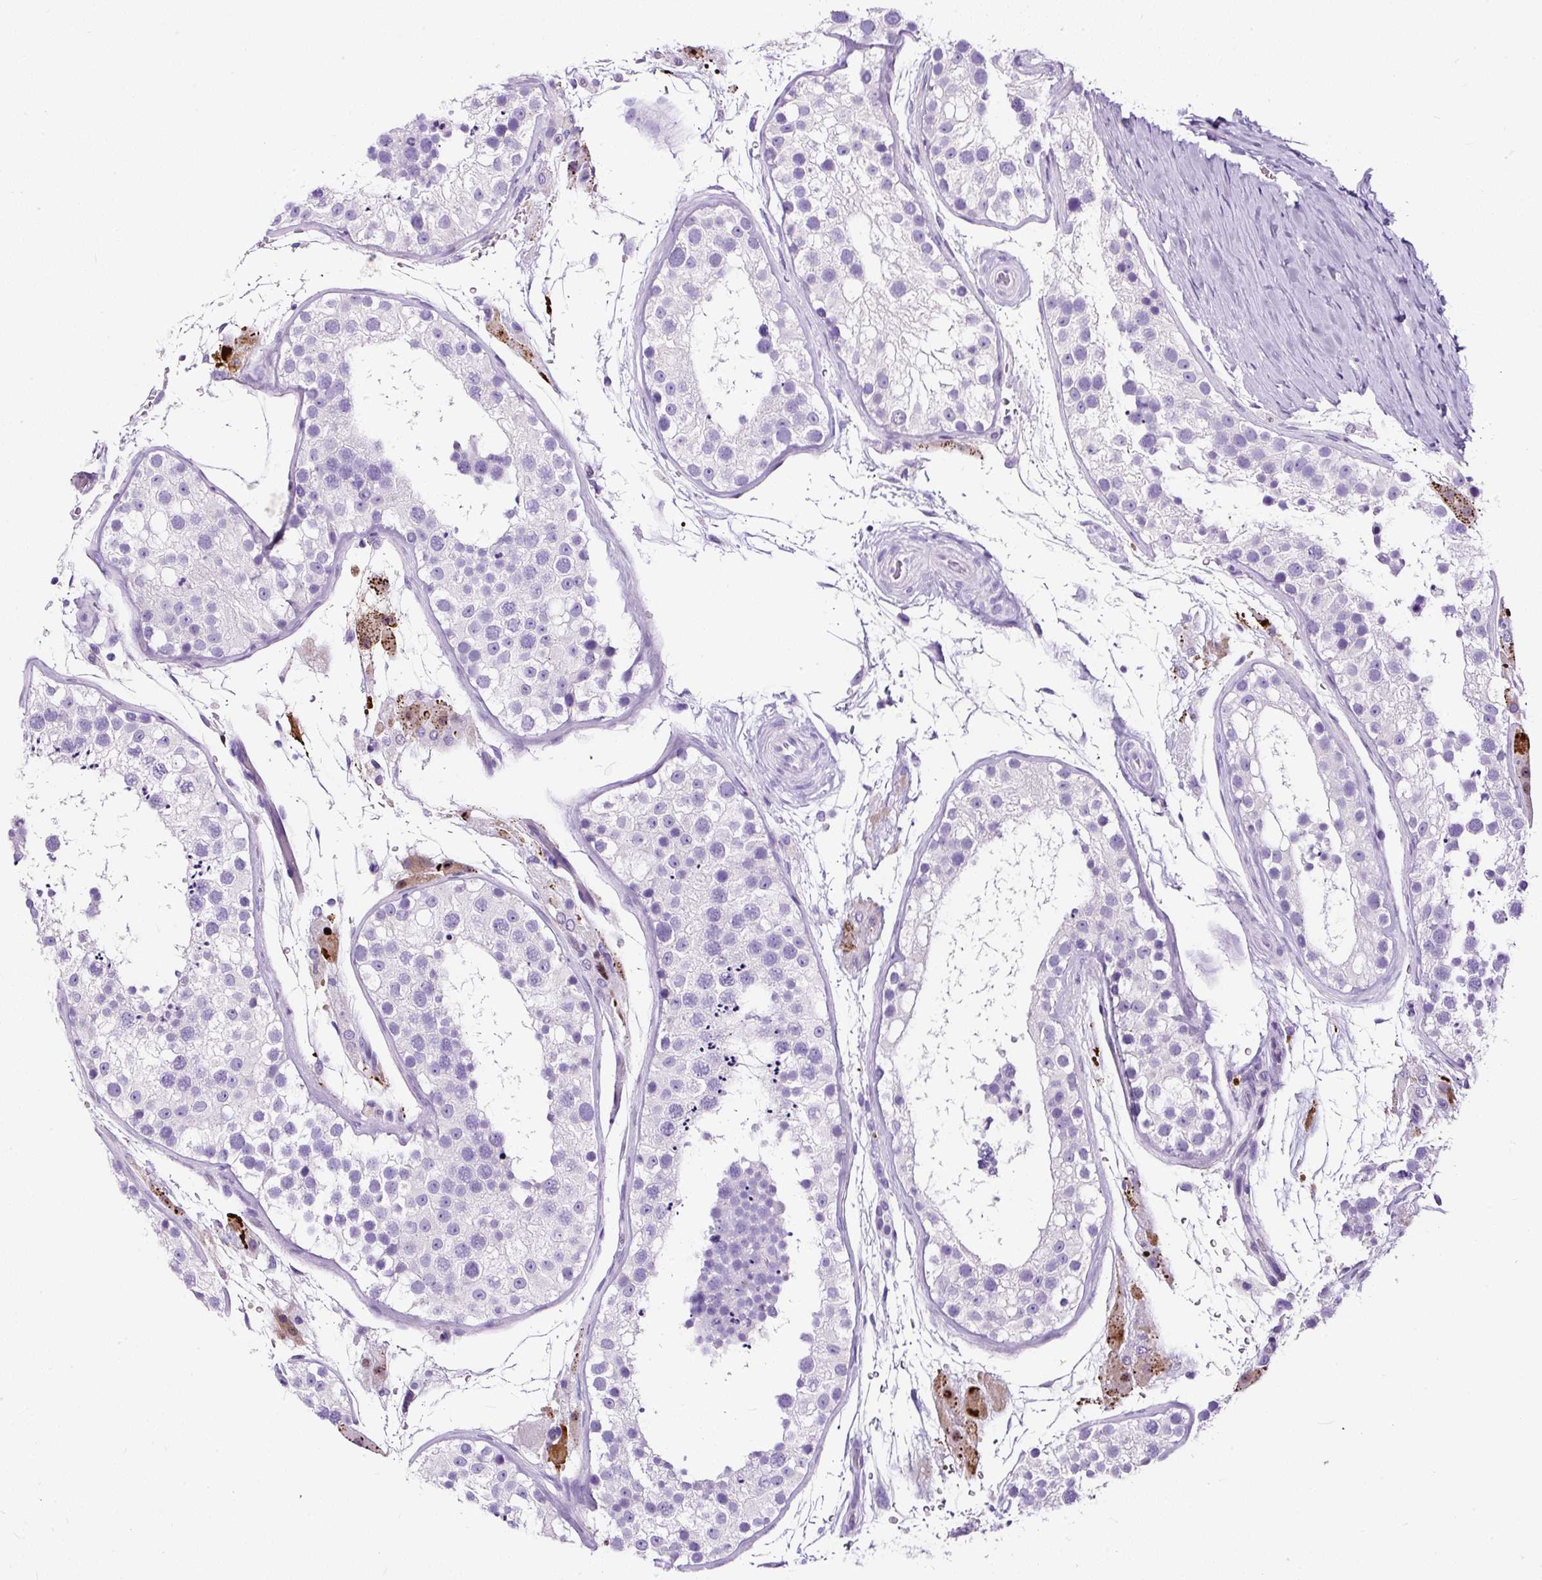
{"staining": {"intensity": "negative", "quantity": "none", "location": "none"}, "tissue": "testis", "cell_type": "Cells in seminiferous ducts", "image_type": "normal", "snomed": [{"axis": "morphology", "description": "Normal tissue, NOS"}, {"axis": "topography", "description": "Testis"}], "caption": "Testis stained for a protein using IHC reveals no expression cells in seminiferous ducts.", "gene": "STOX2", "patient": {"sex": "male", "age": 26}}